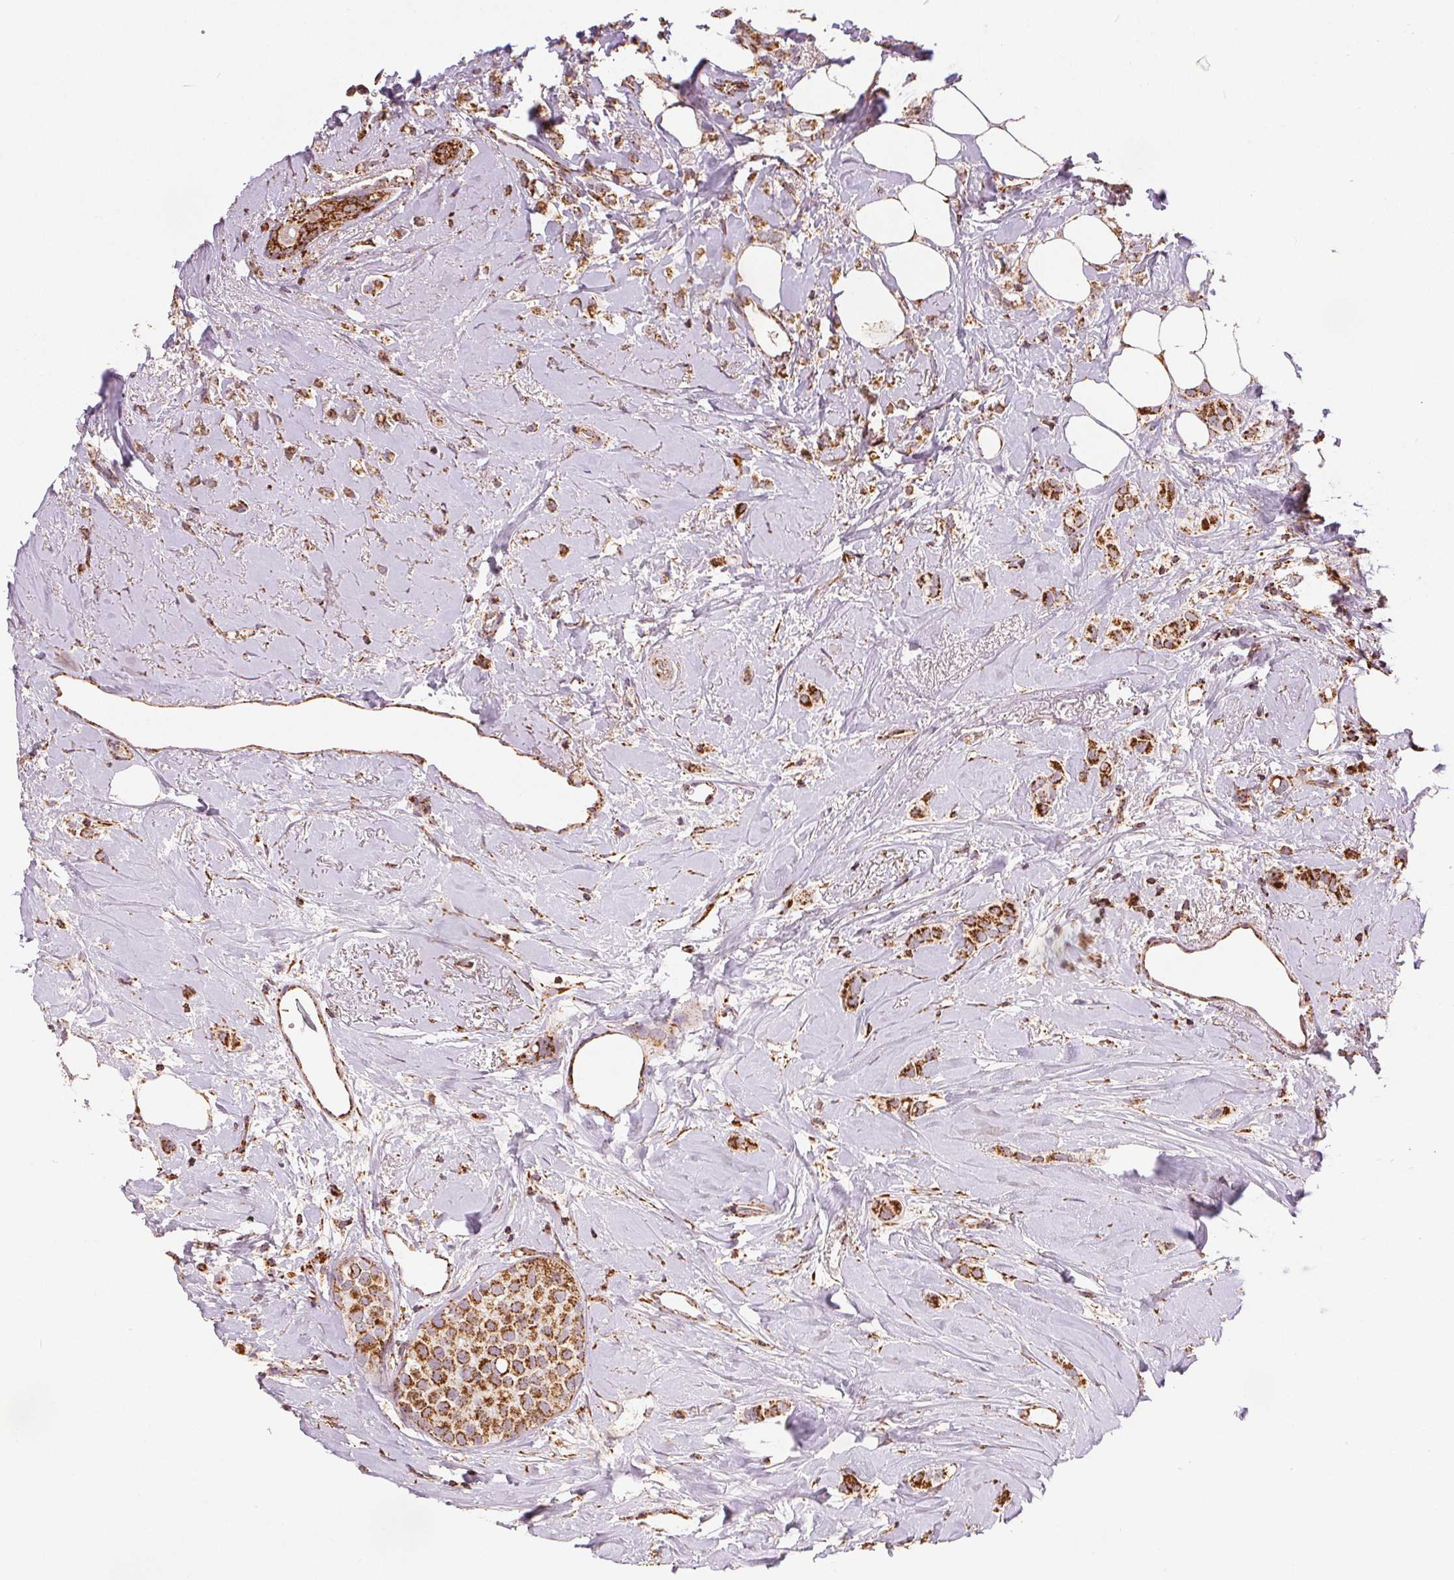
{"staining": {"intensity": "strong", "quantity": ">75%", "location": "cytoplasmic/membranous"}, "tissue": "breast cancer", "cell_type": "Tumor cells", "image_type": "cancer", "snomed": [{"axis": "morphology", "description": "Lobular carcinoma"}, {"axis": "topography", "description": "Breast"}], "caption": "This photomicrograph exhibits IHC staining of human breast cancer, with high strong cytoplasmic/membranous positivity in about >75% of tumor cells.", "gene": "SDHB", "patient": {"sex": "female", "age": 66}}